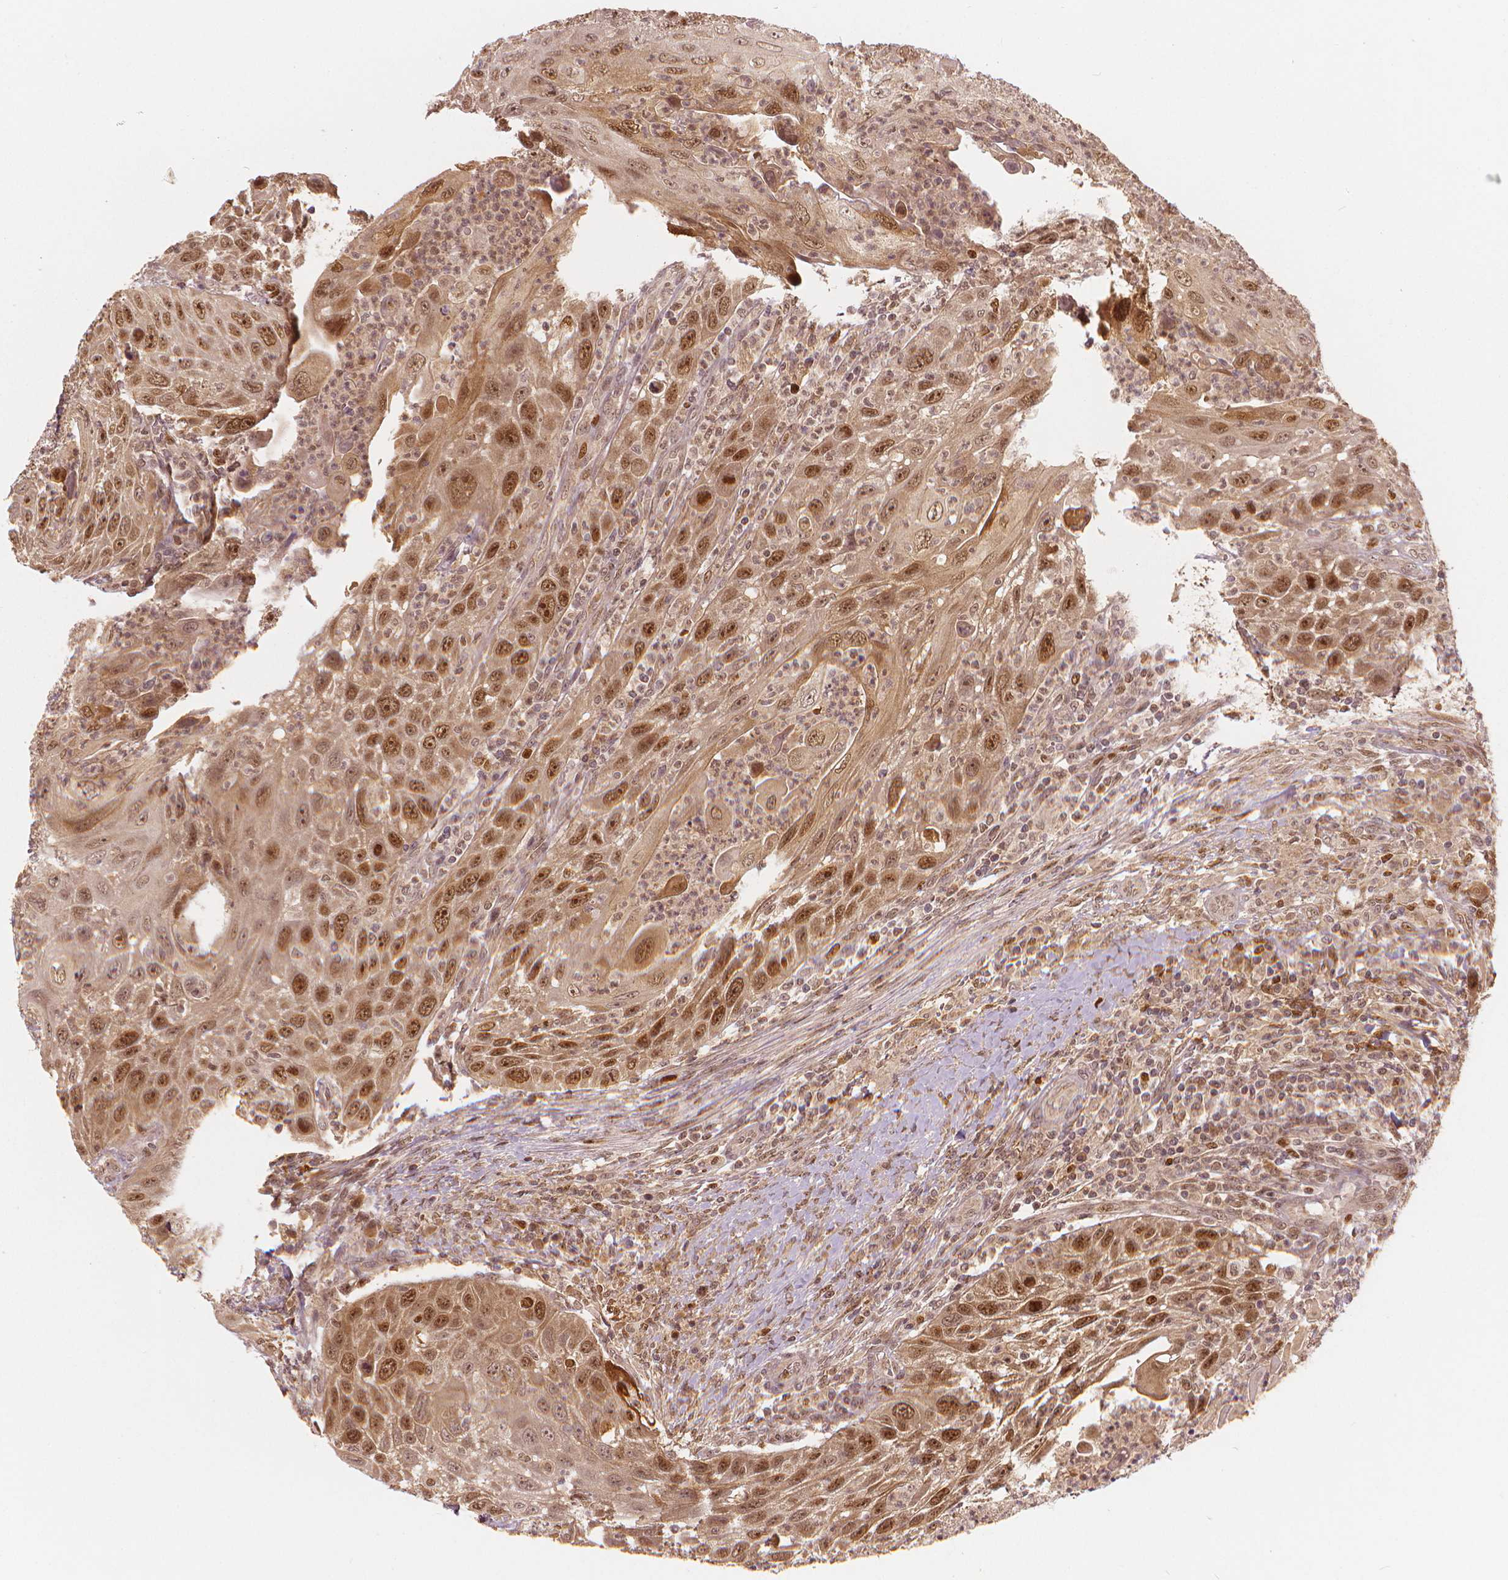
{"staining": {"intensity": "moderate", "quantity": ">75%", "location": "nuclear"}, "tissue": "head and neck cancer", "cell_type": "Tumor cells", "image_type": "cancer", "snomed": [{"axis": "morphology", "description": "Squamous cell carcinoma, NOS"}, {"axis": "topography", "description": "Head-Neck"}], "caption": "A histopathology image of head and neck squamous cell carcinoma stained for a protein shows moderate nuclear brown staining in tumor cells.", "gene": "NSD2", "patient": {"sex": "male", "age": 69}}